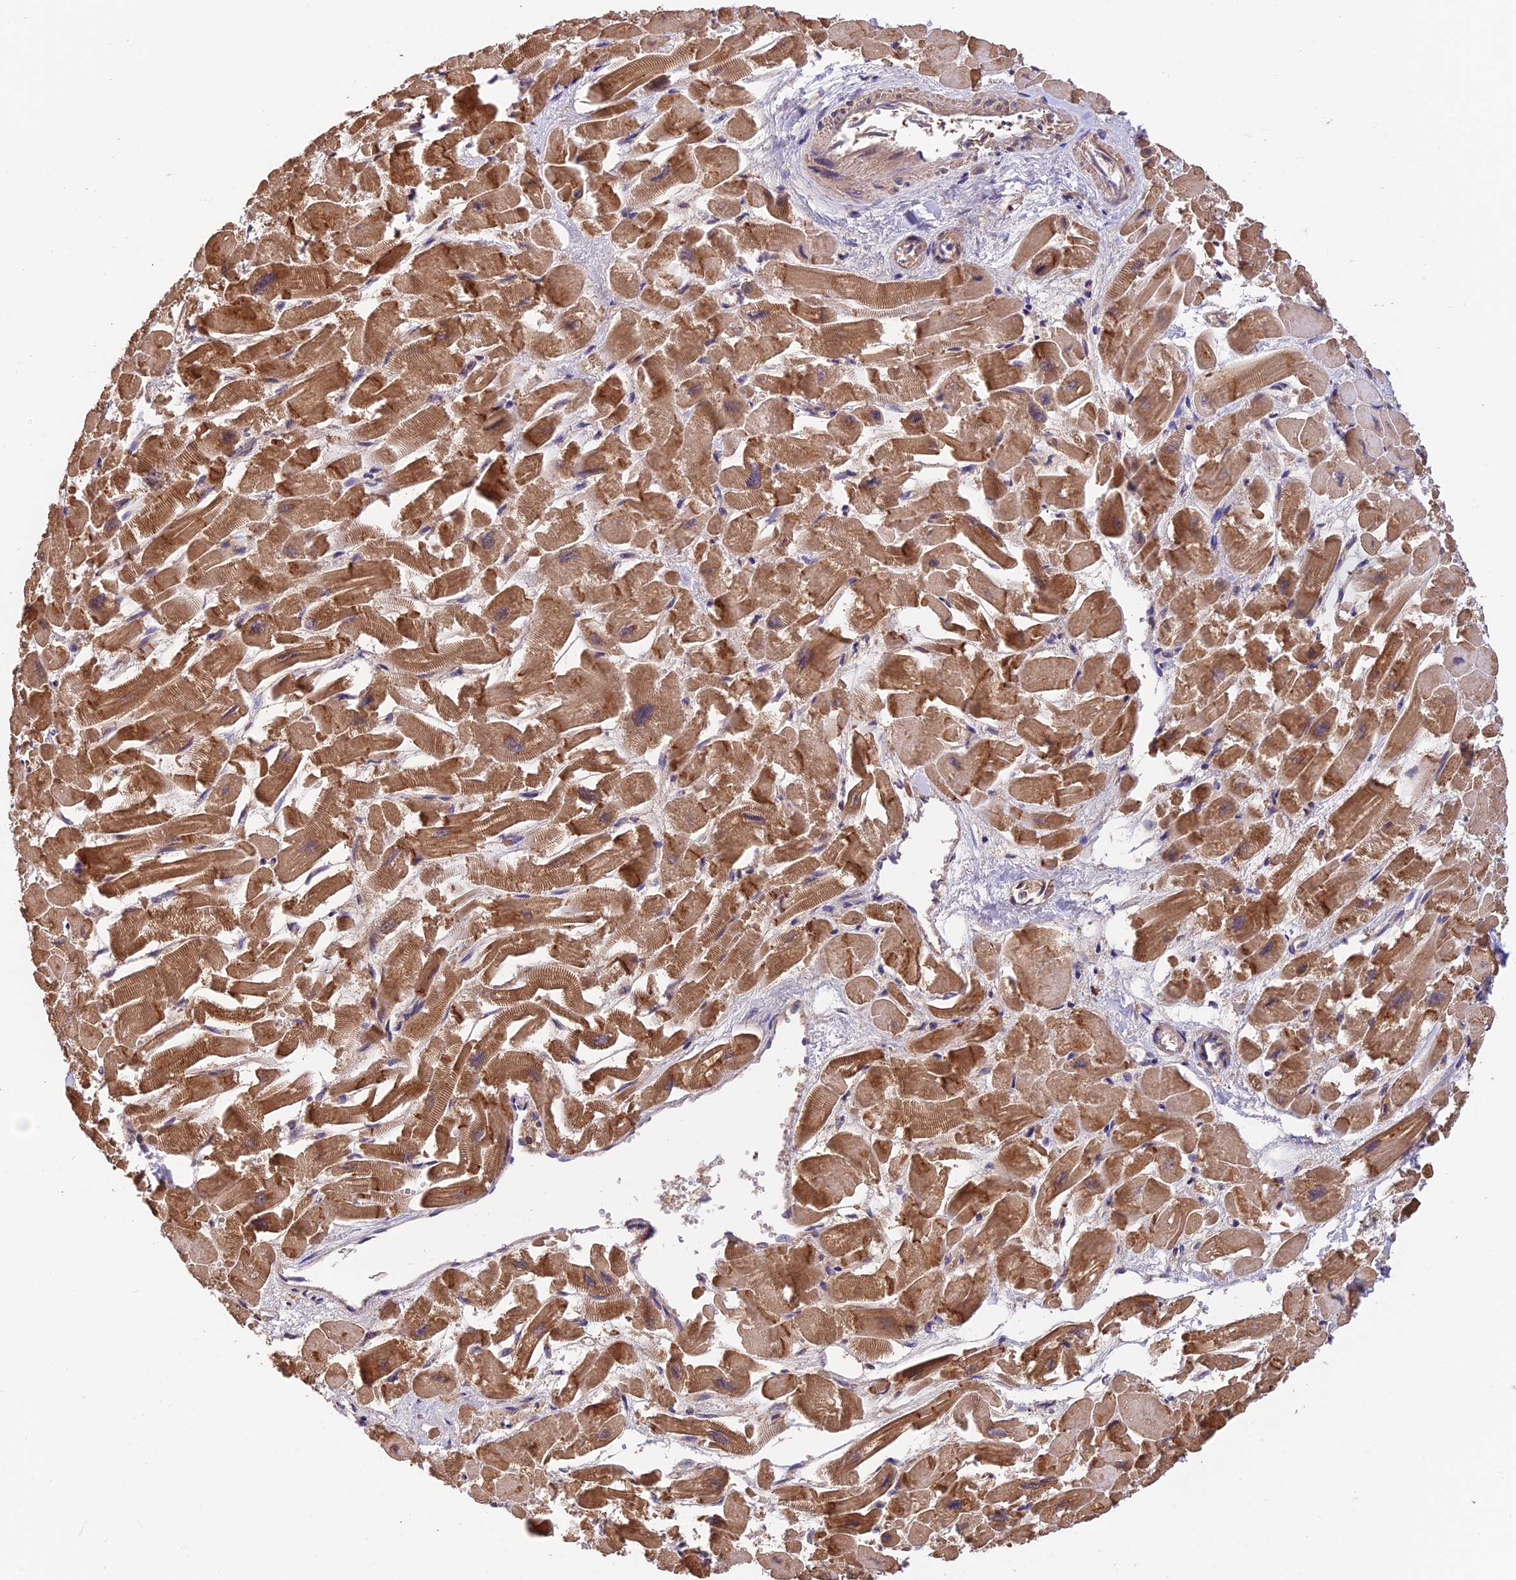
{"staining": {"intensity": "strong", "quantity": ">75%", "location": "cytoplasmic/membranous"}, "tissue": "heart muscle", "cell_type": "Cardiomyocytes", "image_type": "normal", "snomed": [{"axis": "morphology", "description": "Normal tissue, NOS"}, {"axis": "topography", "description": "Heart"}], "caption": "Protein analysis of normal heart muscle exhibits strong cytoplasmic/membranous expression in approximately >75% of cardiomyocytes.", "gene": "MNS1", "patient": {"sex": "male", "age": 54}}